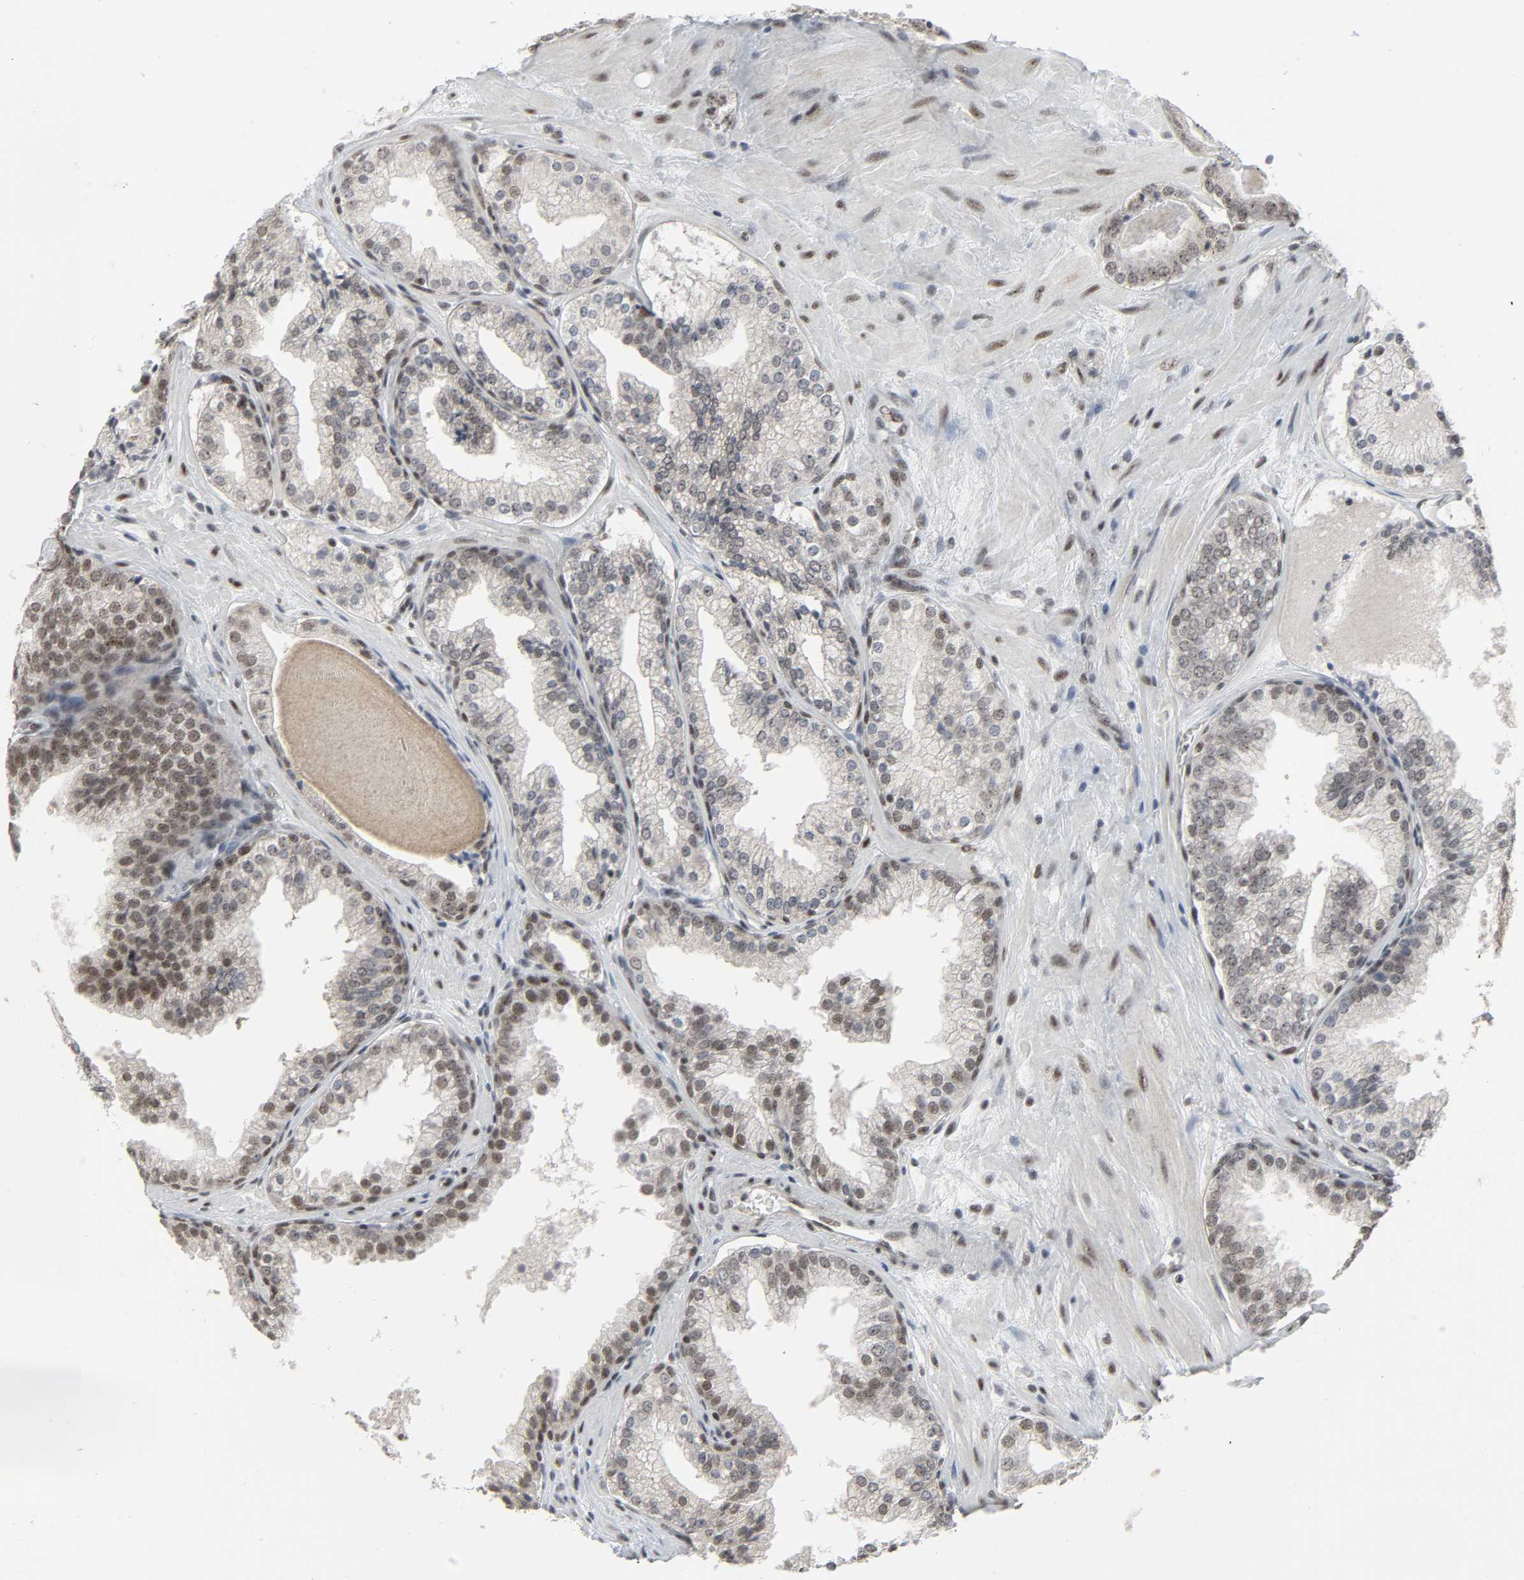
{"staining": {"intensity": "moderate", "quantity": ">75%", "location": "nuclear"}, "tissue": "prostate cancer", "cell_type": "Tumor cells", "image_type": "cancer", "snomed": [{"axis": "morphology", "description": "Adenocarcinoma, High grade"}, {"axis": "topography", "description": "Prostate"}], "caption": "About >75% of tumor cells in human prostate cancer (high-grade adenocarcinoma) demonstrate moderate nuclear protein positivity as visualized by brown immunohistochemical staining.", "gene": "CDK7", "patient": {"sex": "male", "age": 68}}